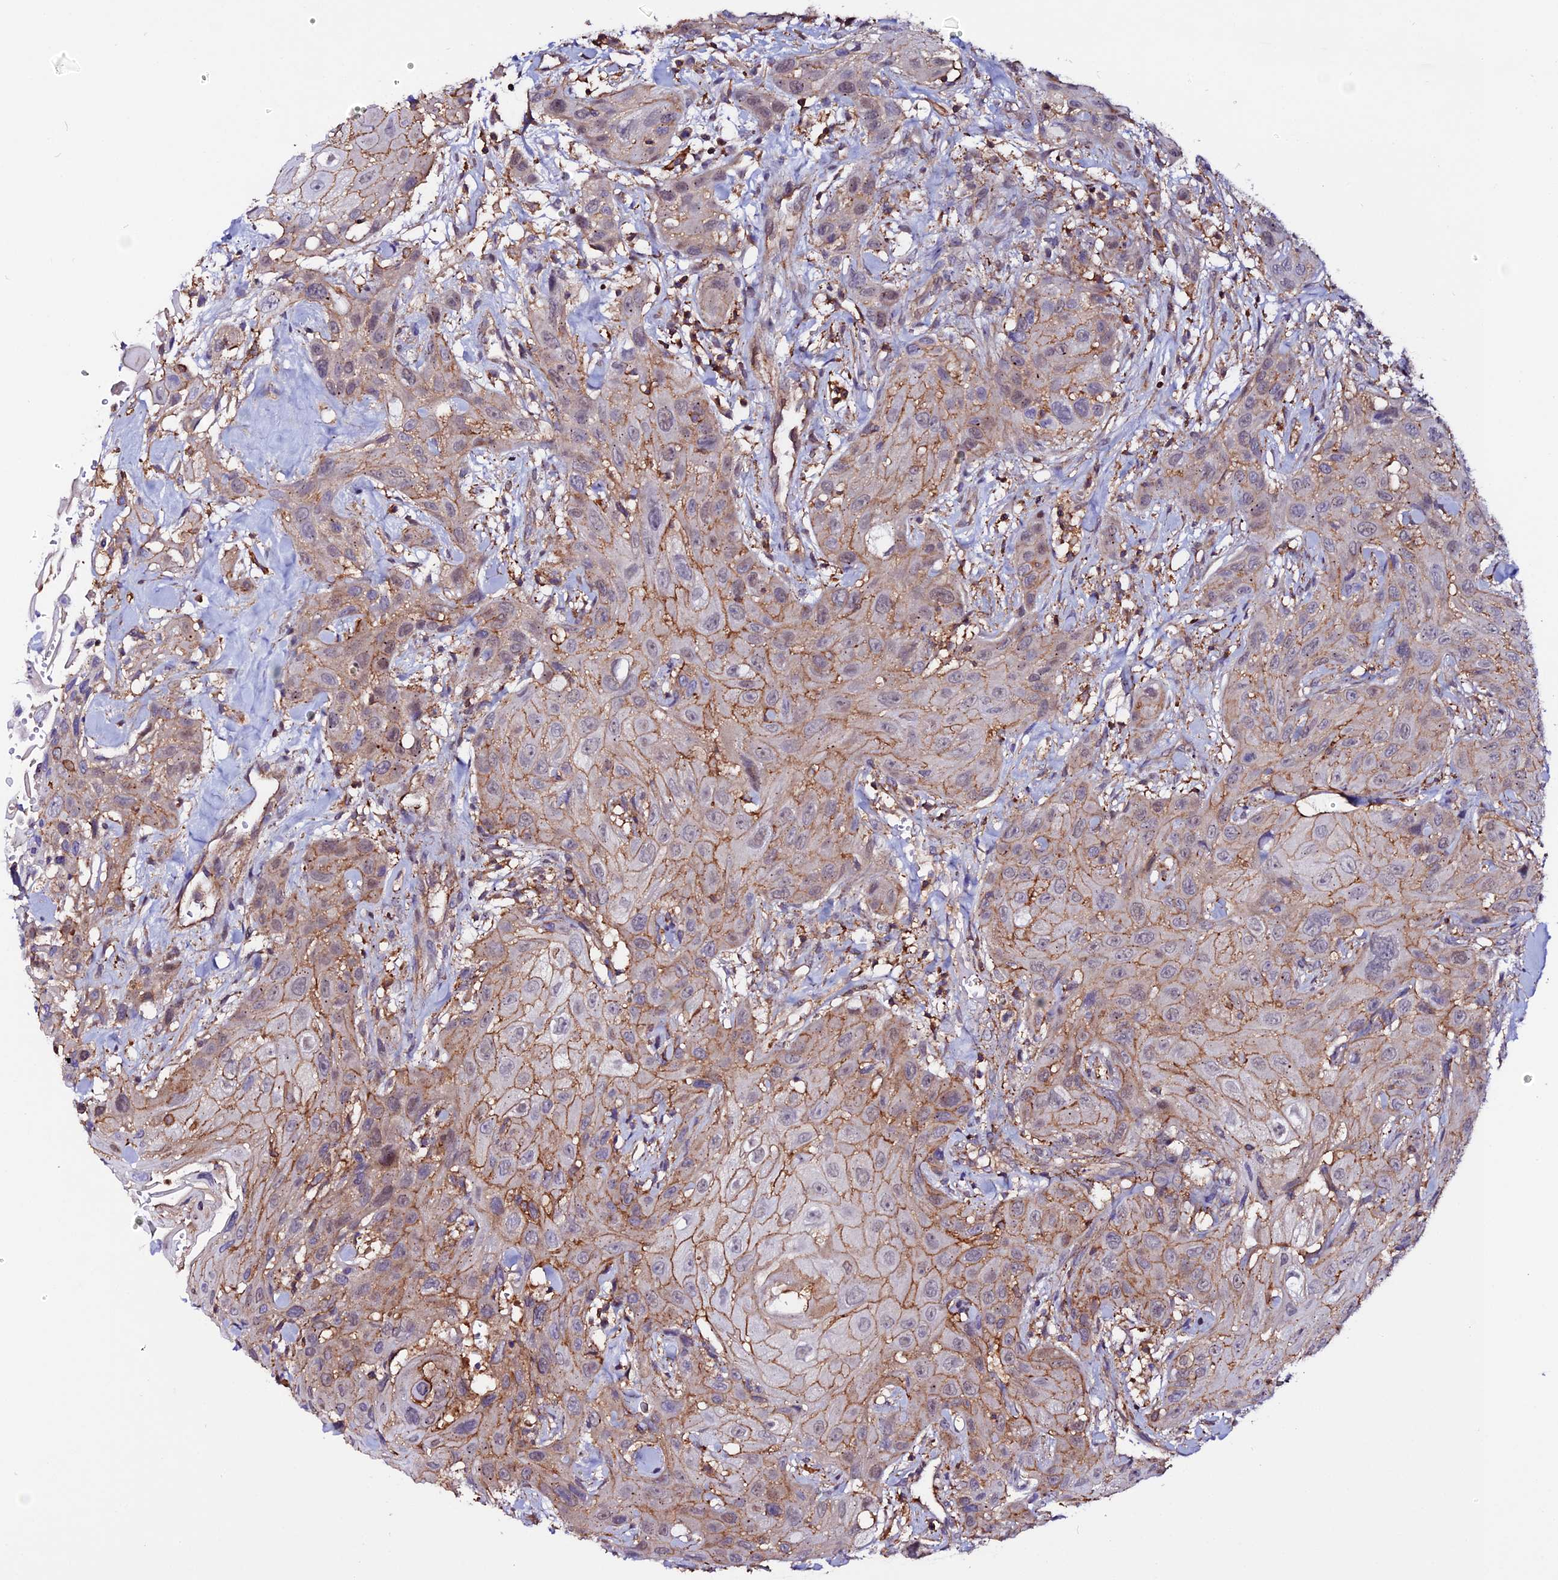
{"staining": {"intensity": "moderate", "quantity": "25%-75%", "location": "cytoplasmic/membranous"}, "tissue": "head and neck cancer", "cell_type": "Tumor cells", "image_type": "cancer", "snomed": [{"axis": "morphology", "description": "Squamous cell carcinoma, NOS"}, {"axis": "topography", "description": "Head-Neck"}], "caption": "Head and neck squamous cell carcinoma stained with a brown dye reveals moderate cytoplasmic/membranous positive staining in about 25%-75% of tumor cells.", "gene": "USP17L15", "patient": {"sex": "male", "age": 81}}